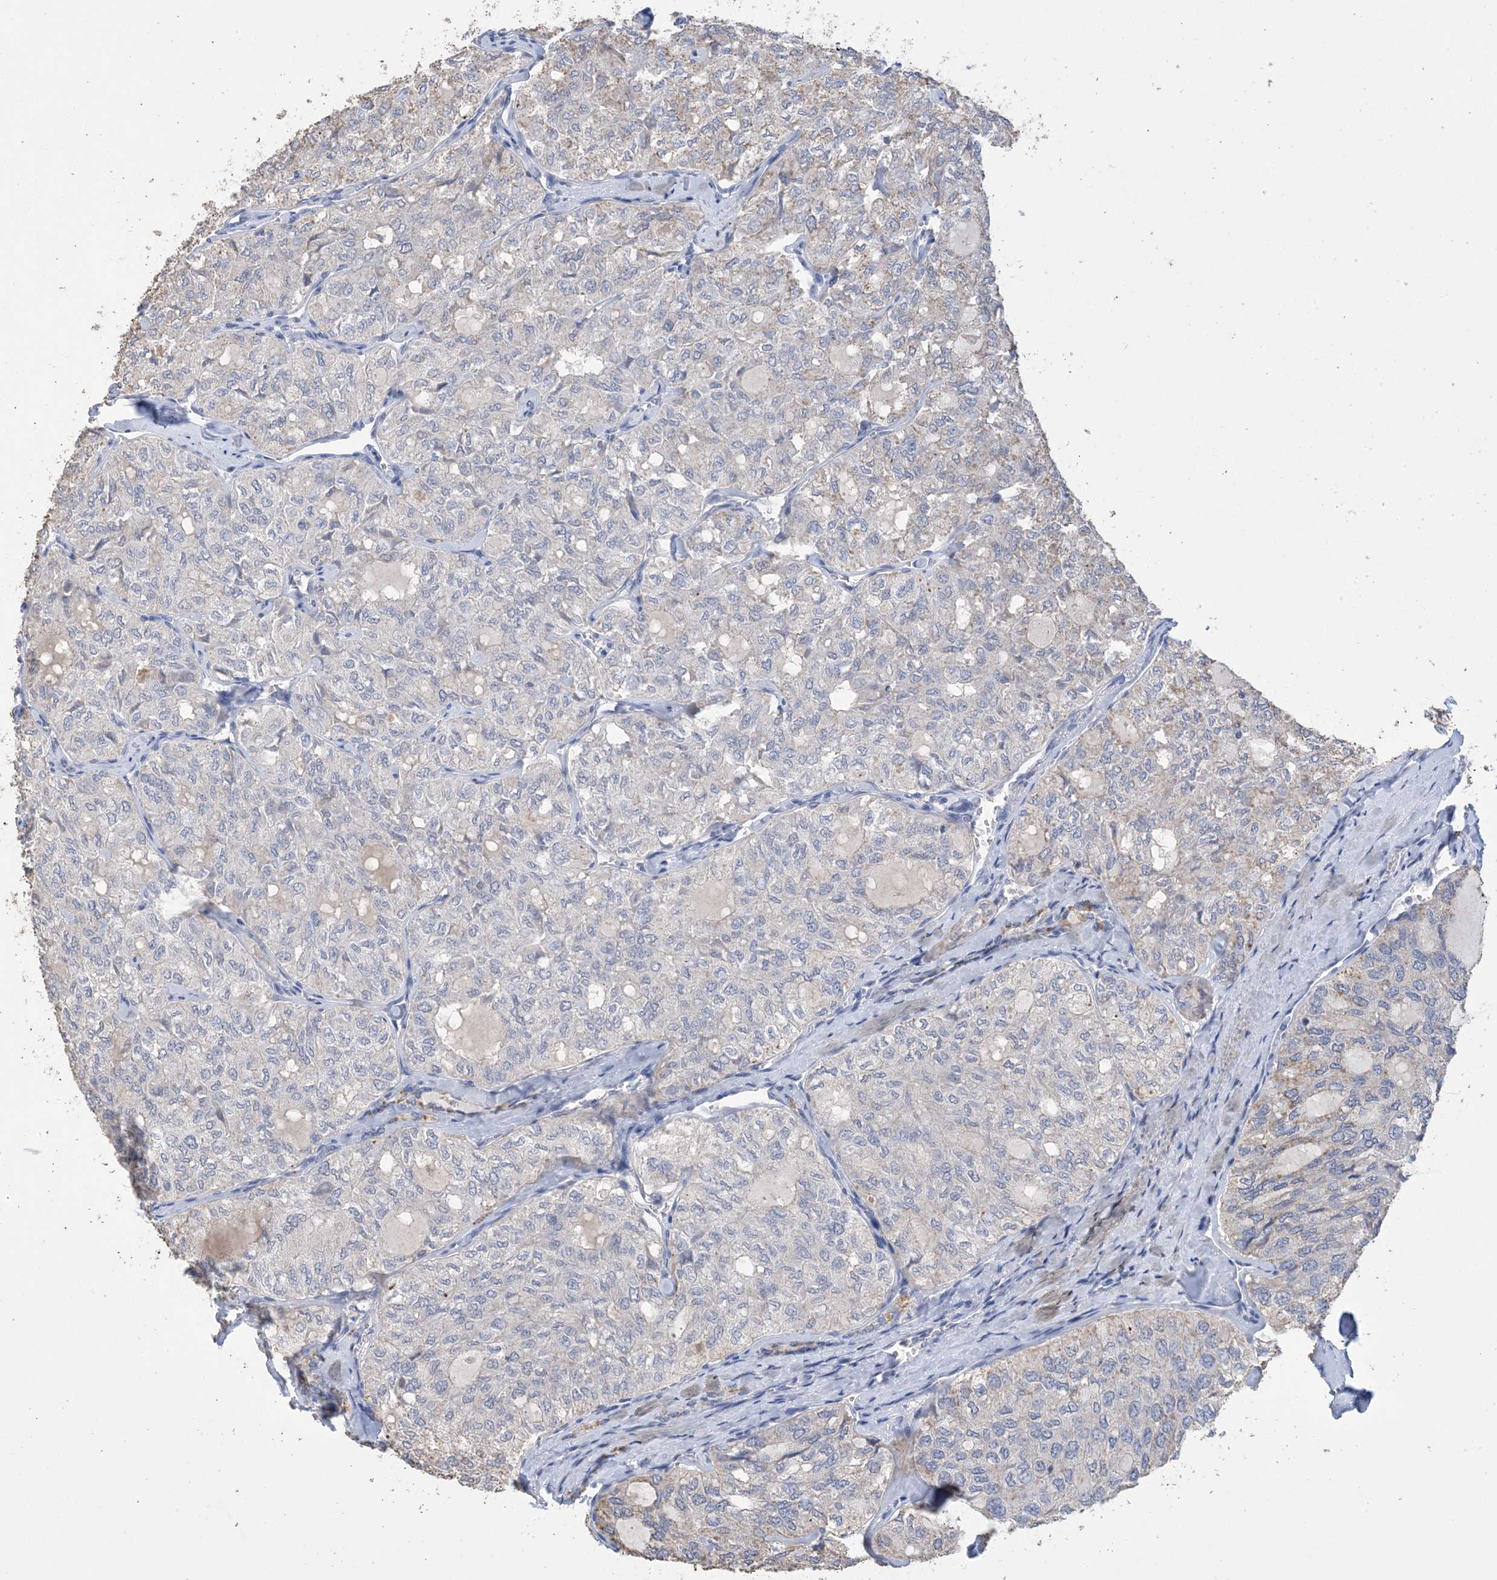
{"staining": {"intensity": "negative", "quantity": "none", "location": "none"}, "tissue": "thyroid cancer", "cell_type": "Tumor cells", "image_type": "cancer", "snomed": [{"axis": "morphology", "description": "Follicular adenoma carcinoma, NOS"}, {"axis": "topography", "description": "Thyroid gland"}], "caption": "This is a image of immunohistochemistry staining of follicular adenoma carcinoma (thyroid), which shows no expression in tumor cells.", "gene": "DSC3", "patient": {"sex": "male", "age": 75}}